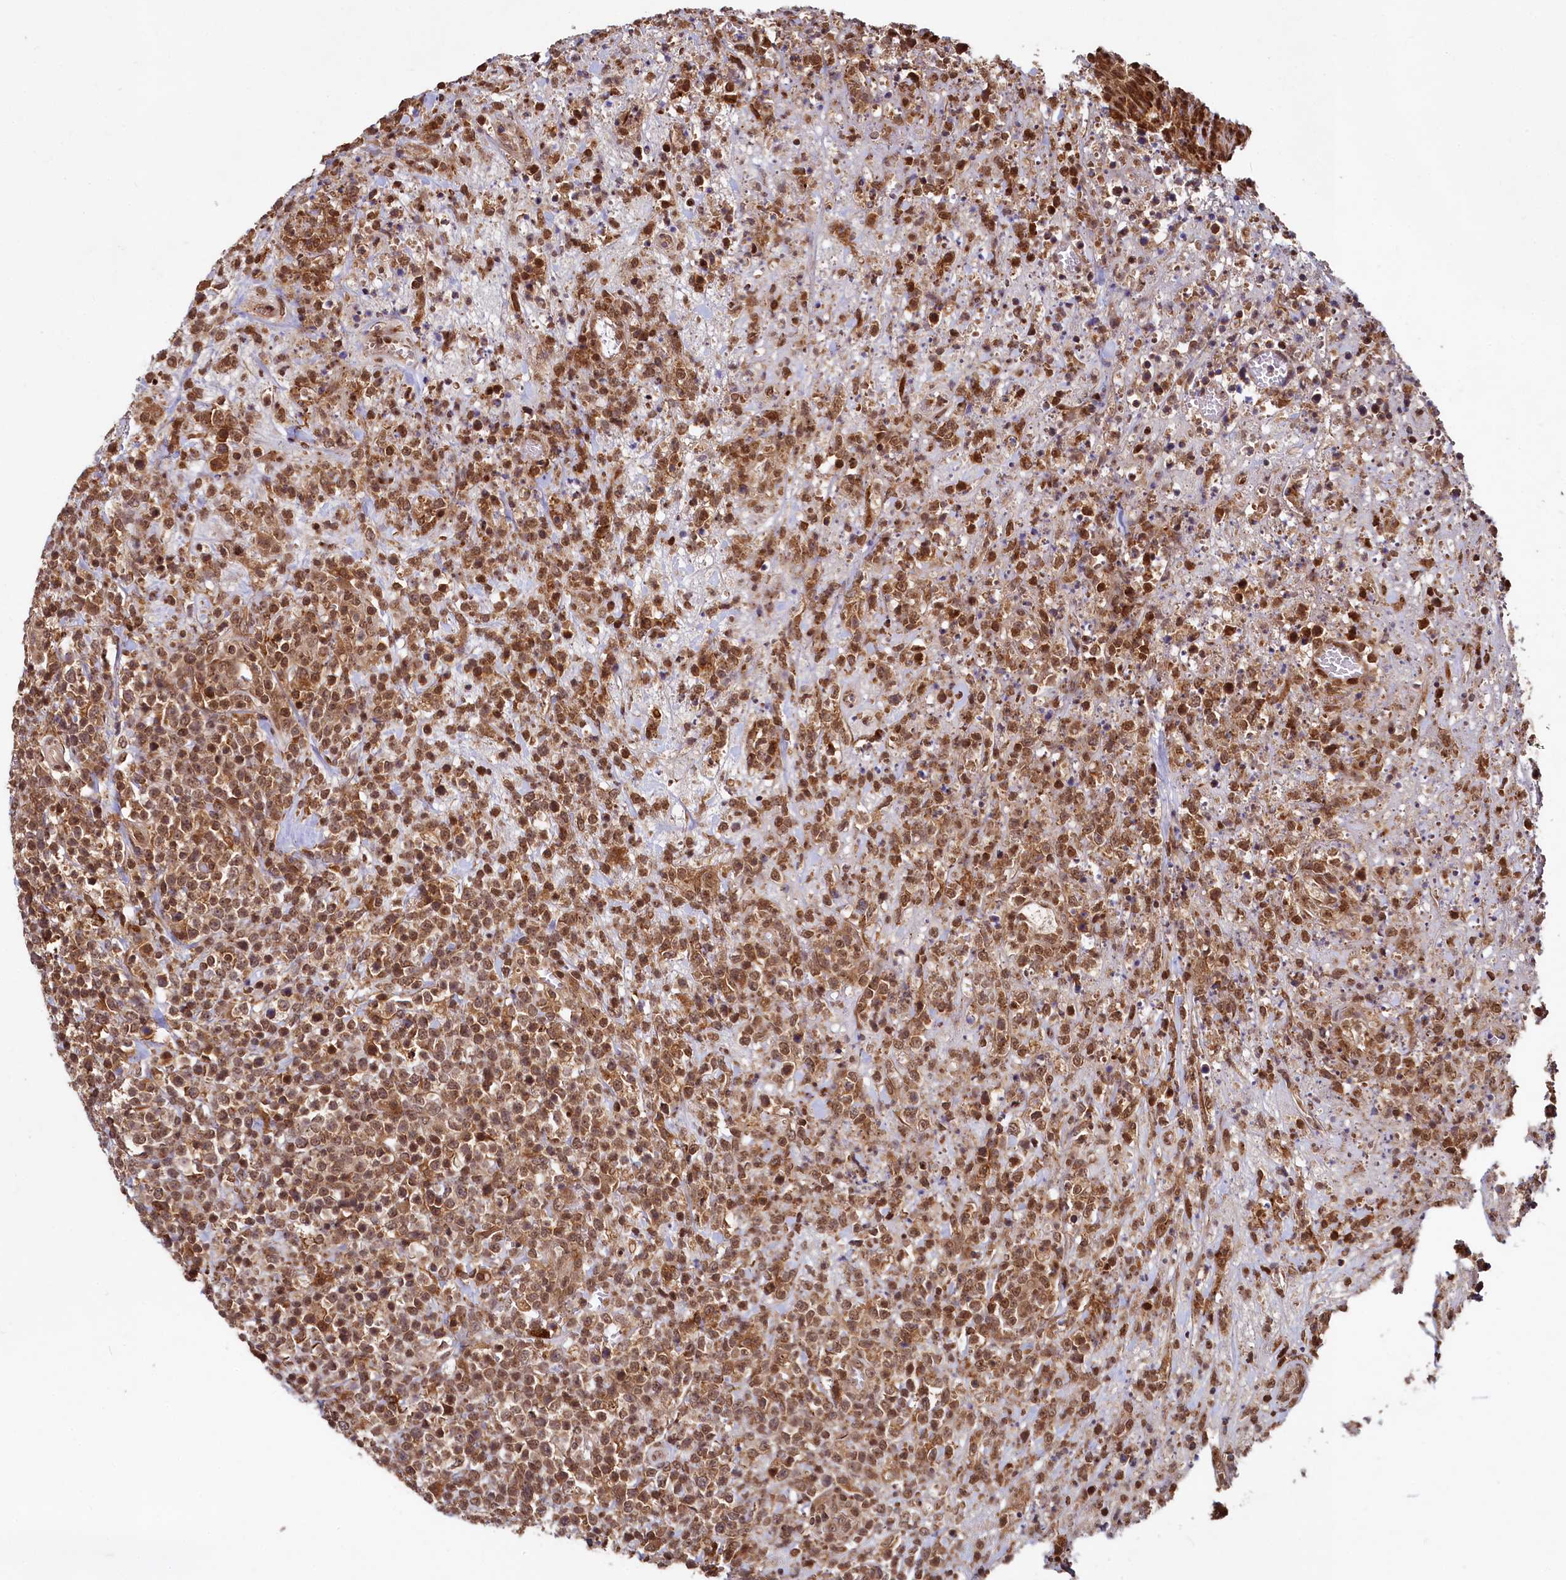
{"staining": {"intensity": "moderate", "quantity": ">75%", "location": "cytoplasmic/membranous,nuclear"}, "tissue": "lymphoma", "cell_type": "Tumor cells", "image_type": "cancer", "snomed": [{"axis": "morphology", "description": "Malignant lymphoma, non-Hodgkin's type, High grade"}, {"axis": "topography", "description": "Colon"}], "caption": "Human malignant lymphoma, non-Hodgkin's type (high-grade) stained for a protein (brown) demonstrates moderate cytoplasmic/membranous and nuclear positive staining in approximately >75% of tumor cells.", "gene": "TRIM23", "patient": {"sex": "female", "age": 53}}